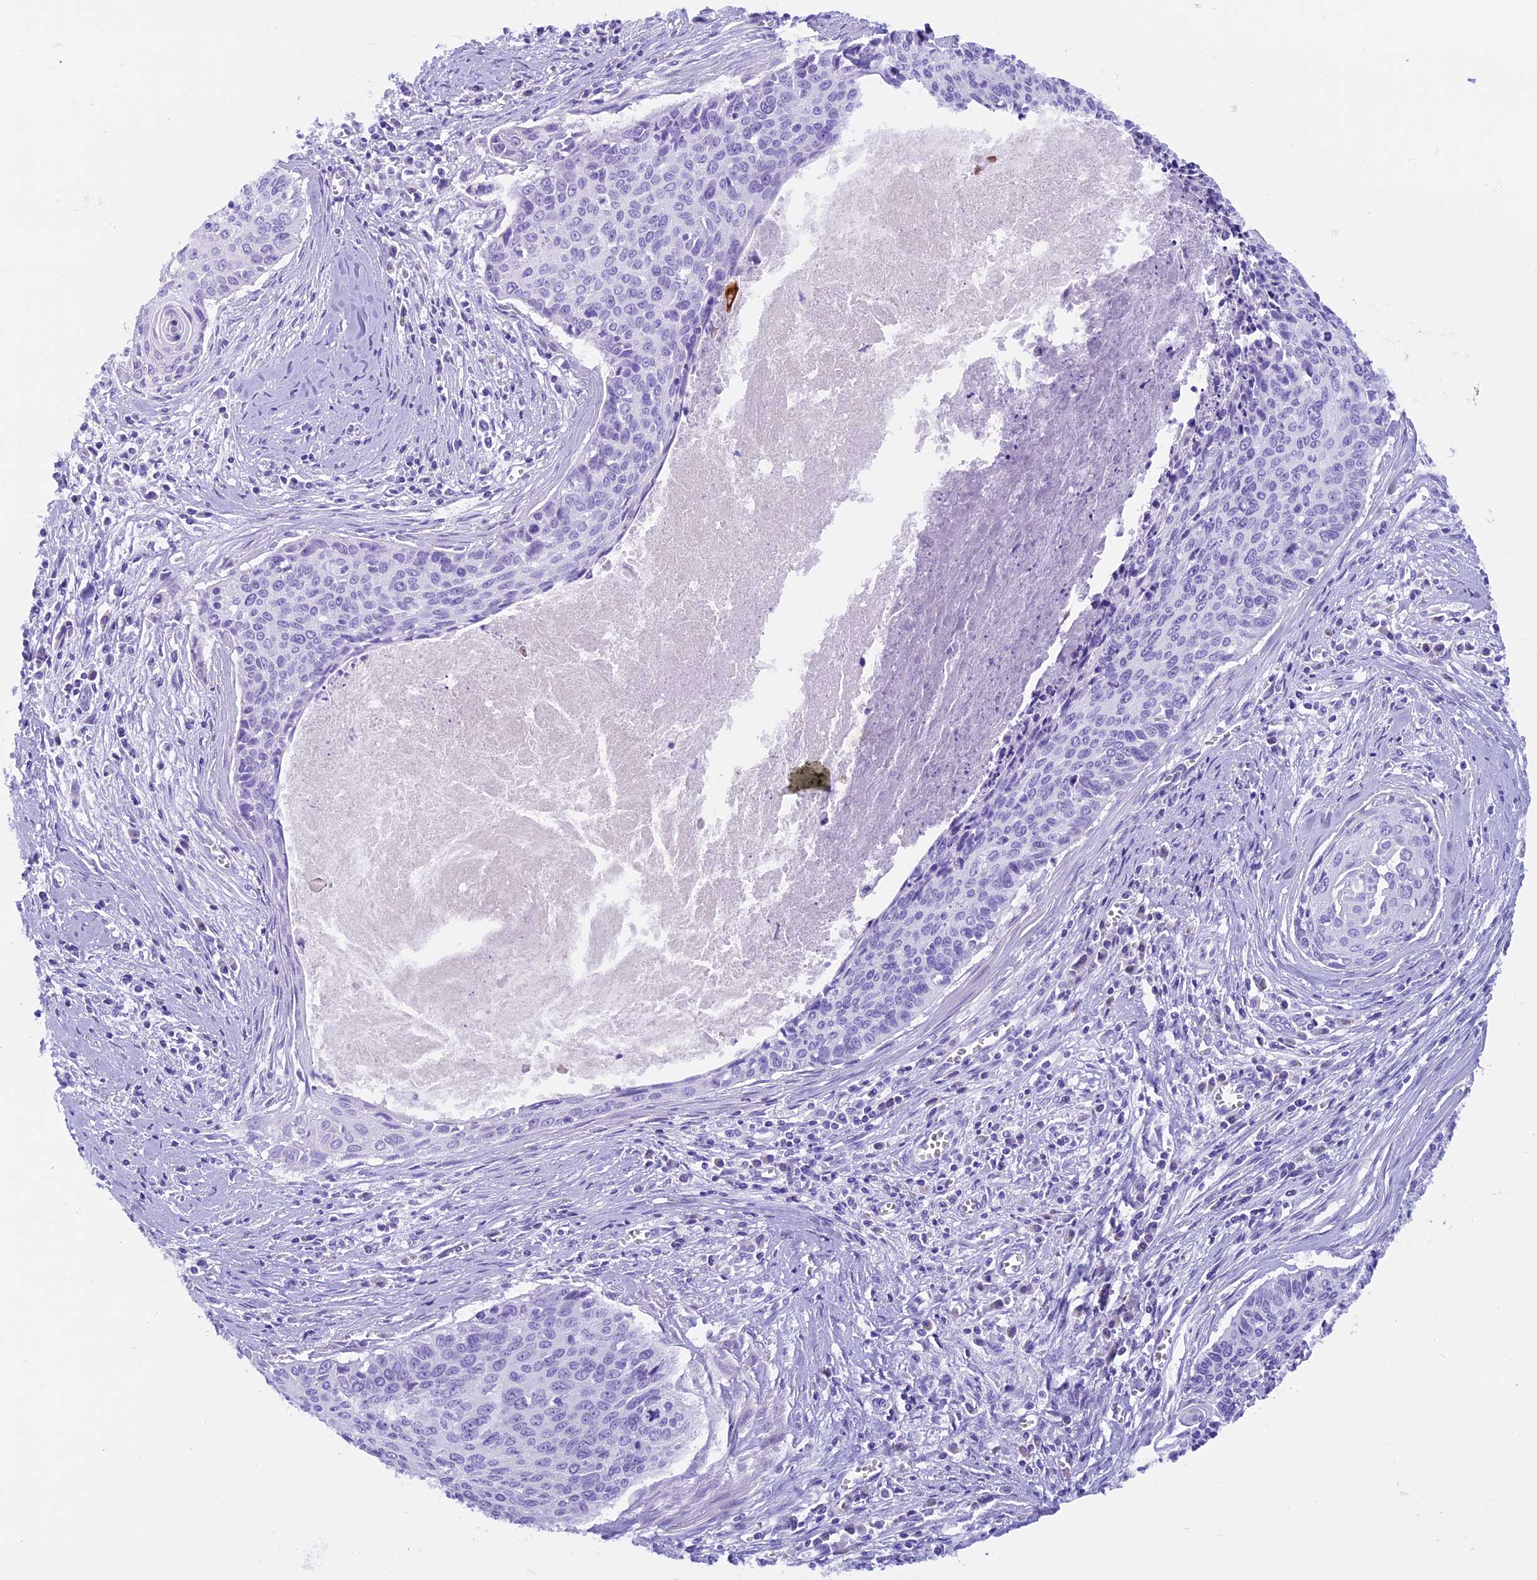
{"staining": {"intensity": "negative", "quantity": "none", "location": "none"}, "tissue": "cervical cancer", "cell_type": "Tumor cells", "image_type": "cancer", "snomed": [{"axis": "morphology", "description": "Squamous cell carcinoma, NOS"}, {"axis": "topography", "description": "Cervix"}], "caption": "The immunohistochemistry (IHC) histopathology image has no significant positivity in tumor cells of cervical squamous cell carcinoma tissue. (Brightfield microscopy of DAB (3,3'-diaminobenzidine) IHC at high magnification).", "gene": "ZNF563", "patient": {"sex": "female", "age": 55}}